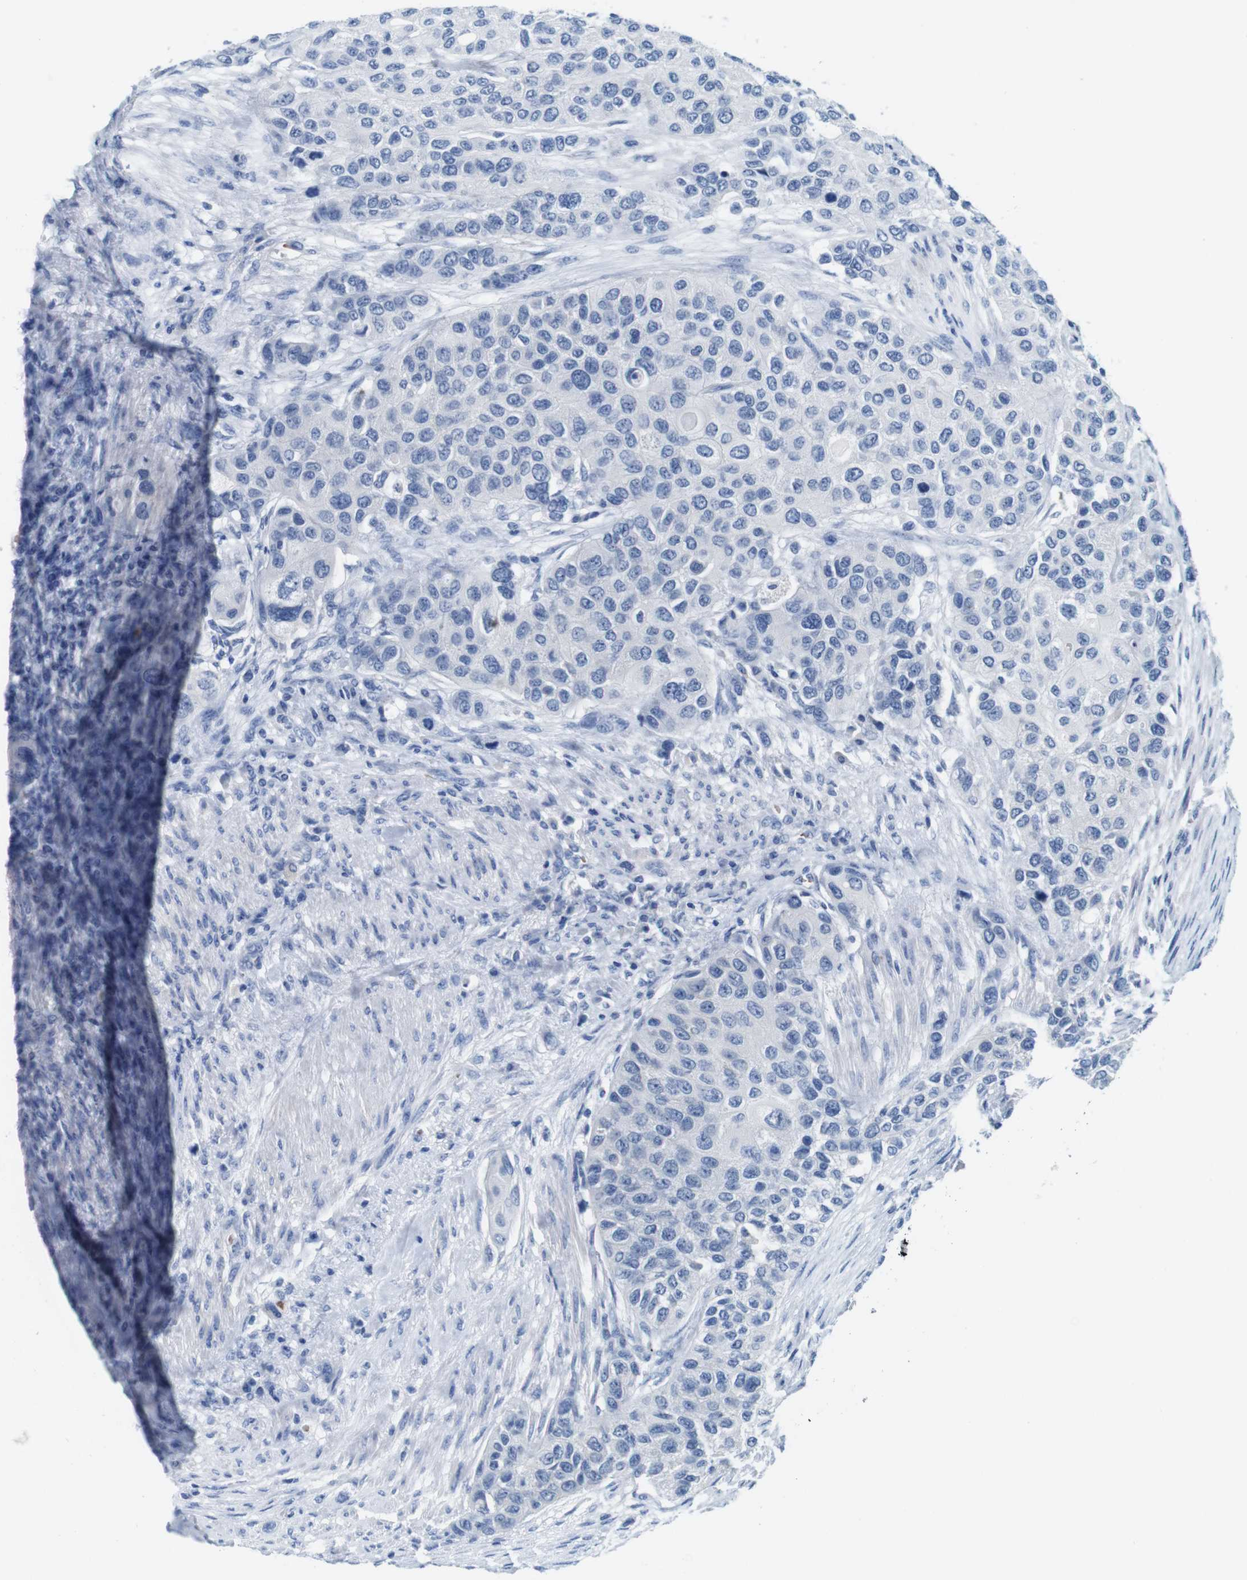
{"staining": {"intensity": "negative", "quantity": "none", "location": "none"}, "tissue": "urothelial cancer", "cell_type": "Tumor cells", "image_type": "cancer", "snomed": [{"axis": "morphology", "description": "Urothelial carcinoma, High grade"}, {"axis": "topography", "description": "Urinary bladder"}], "caption": "The immunohistochemistry (IHC) photomicrograph has no significant expression in tumor cells of urothelial cancer tissue. (DAB (3,3'-diaminobenzidine) IHC, high magnification).", "gene": "IGSF8", "patient": {"sex": "female", "age": 56}}